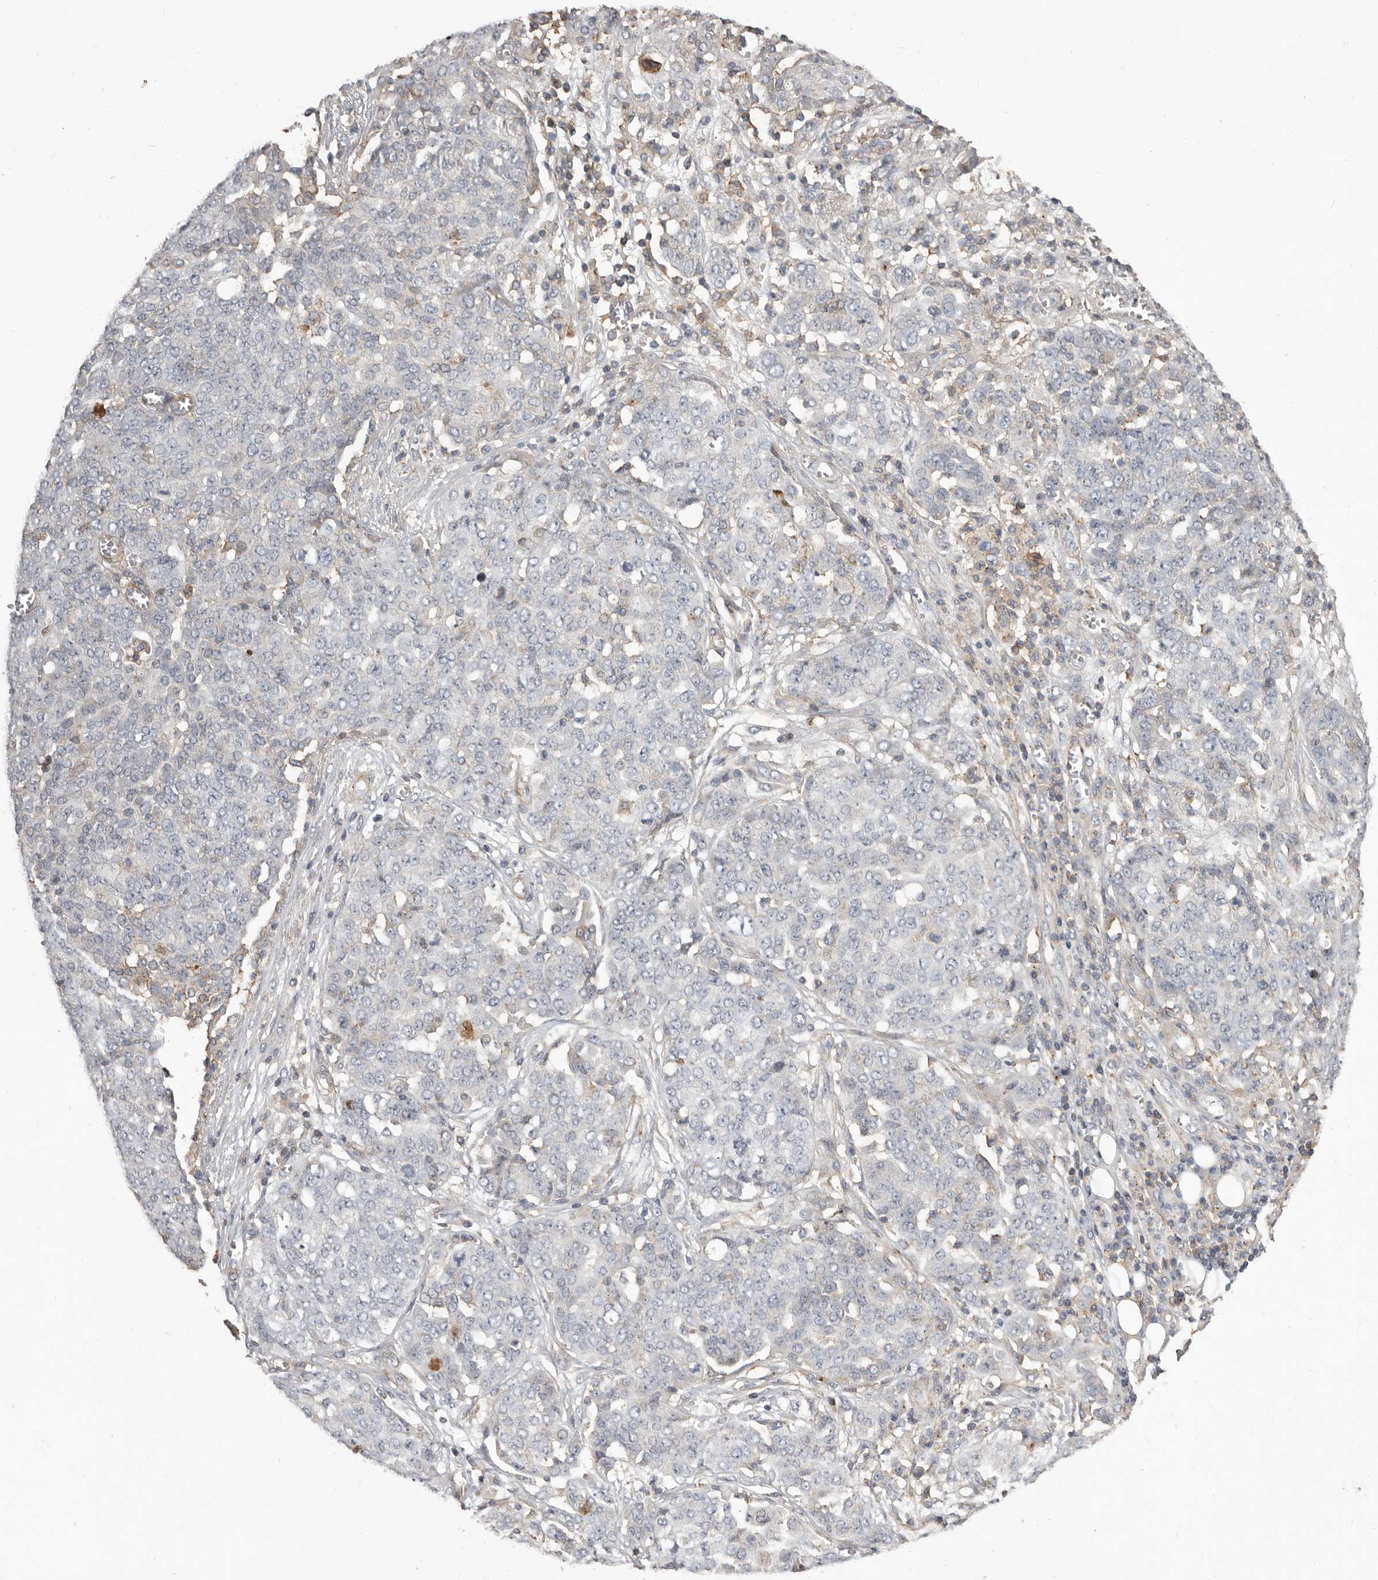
{"staining": {"intensity": "negative", "quantity": "none", "location": "none"}, "tissue": "ovarian cancer", "cell_type": "Tumor cells", "image_type": "cancer", "snomed": [{"axis": "morphology", "description": "Cystadenocarcinoma, serous, NOS"}, {"axis": "topography", "description": "Soft tissue"}, {"axis": "topography", "description": "Ovary"}], "caption": "IHC histopathology image of neoplastic tissue: human ovarian serous cystadenocarcinoma stained with DAB exhibits no significant protein expression in tumor cells.", "gene": "KIF26B", "patient": {"sex": "female", "age": 57}}